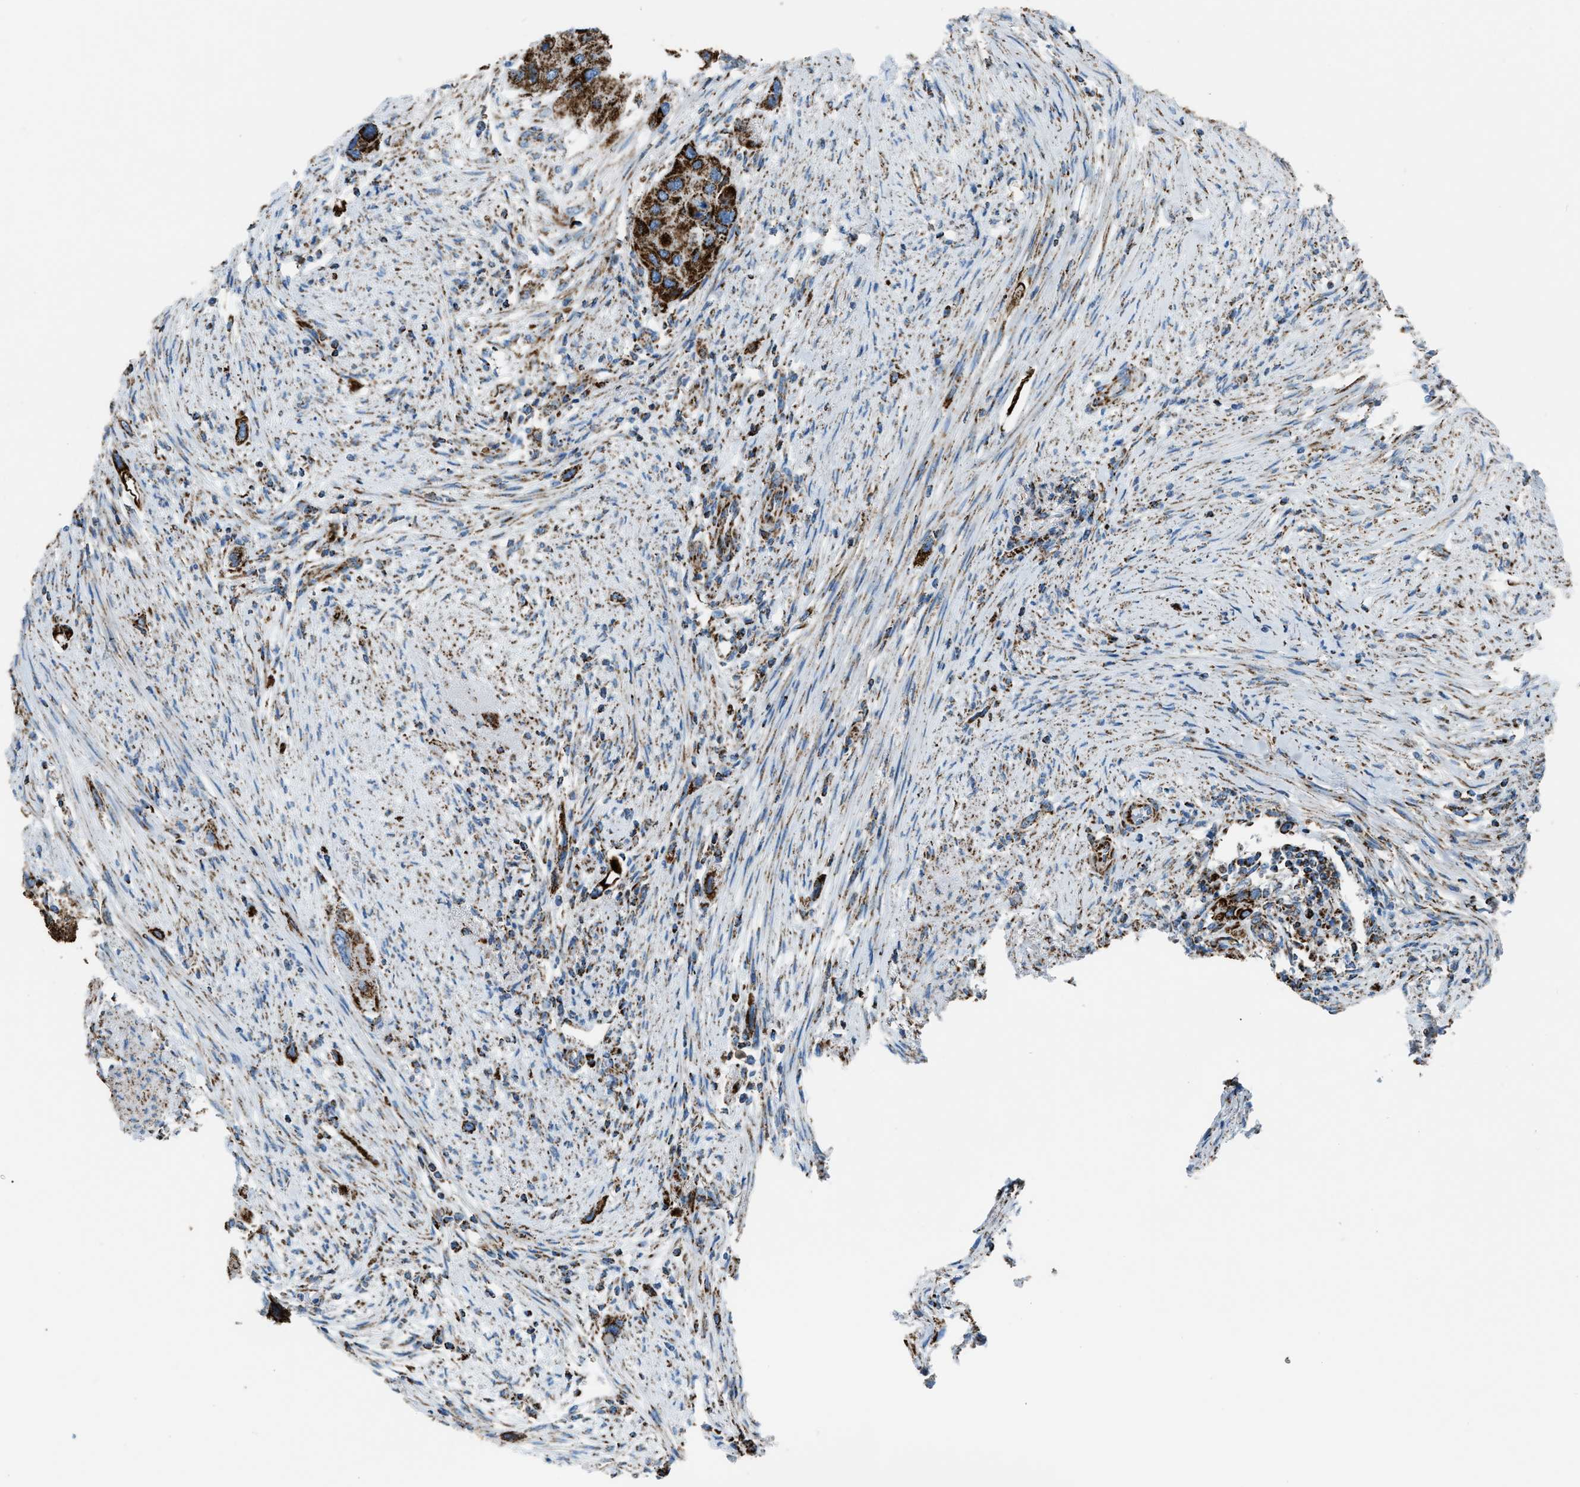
{"staining": {"intensity": "strong", "quantity": ">75%", "location": "cytoplasmic/membranous"}, "tissue": "urothelial cancer", "cell_type": "Tumor cells", "image_type": "cancer", "snomed": [{"axis": "morphology", "description": "Urothelial carcinoma, High grade"}, {"axis": "topography", "description": "Urinary bladder"}], "caption": "This is an image of immunohistochemistry (IHC) staining of high-grade urothelial carcinoma, which shows strong staining in the cytoplasmic/membranous of tumor cells.", "gene": "MDH2", "patient": {"sex": "female", "age": 56}}